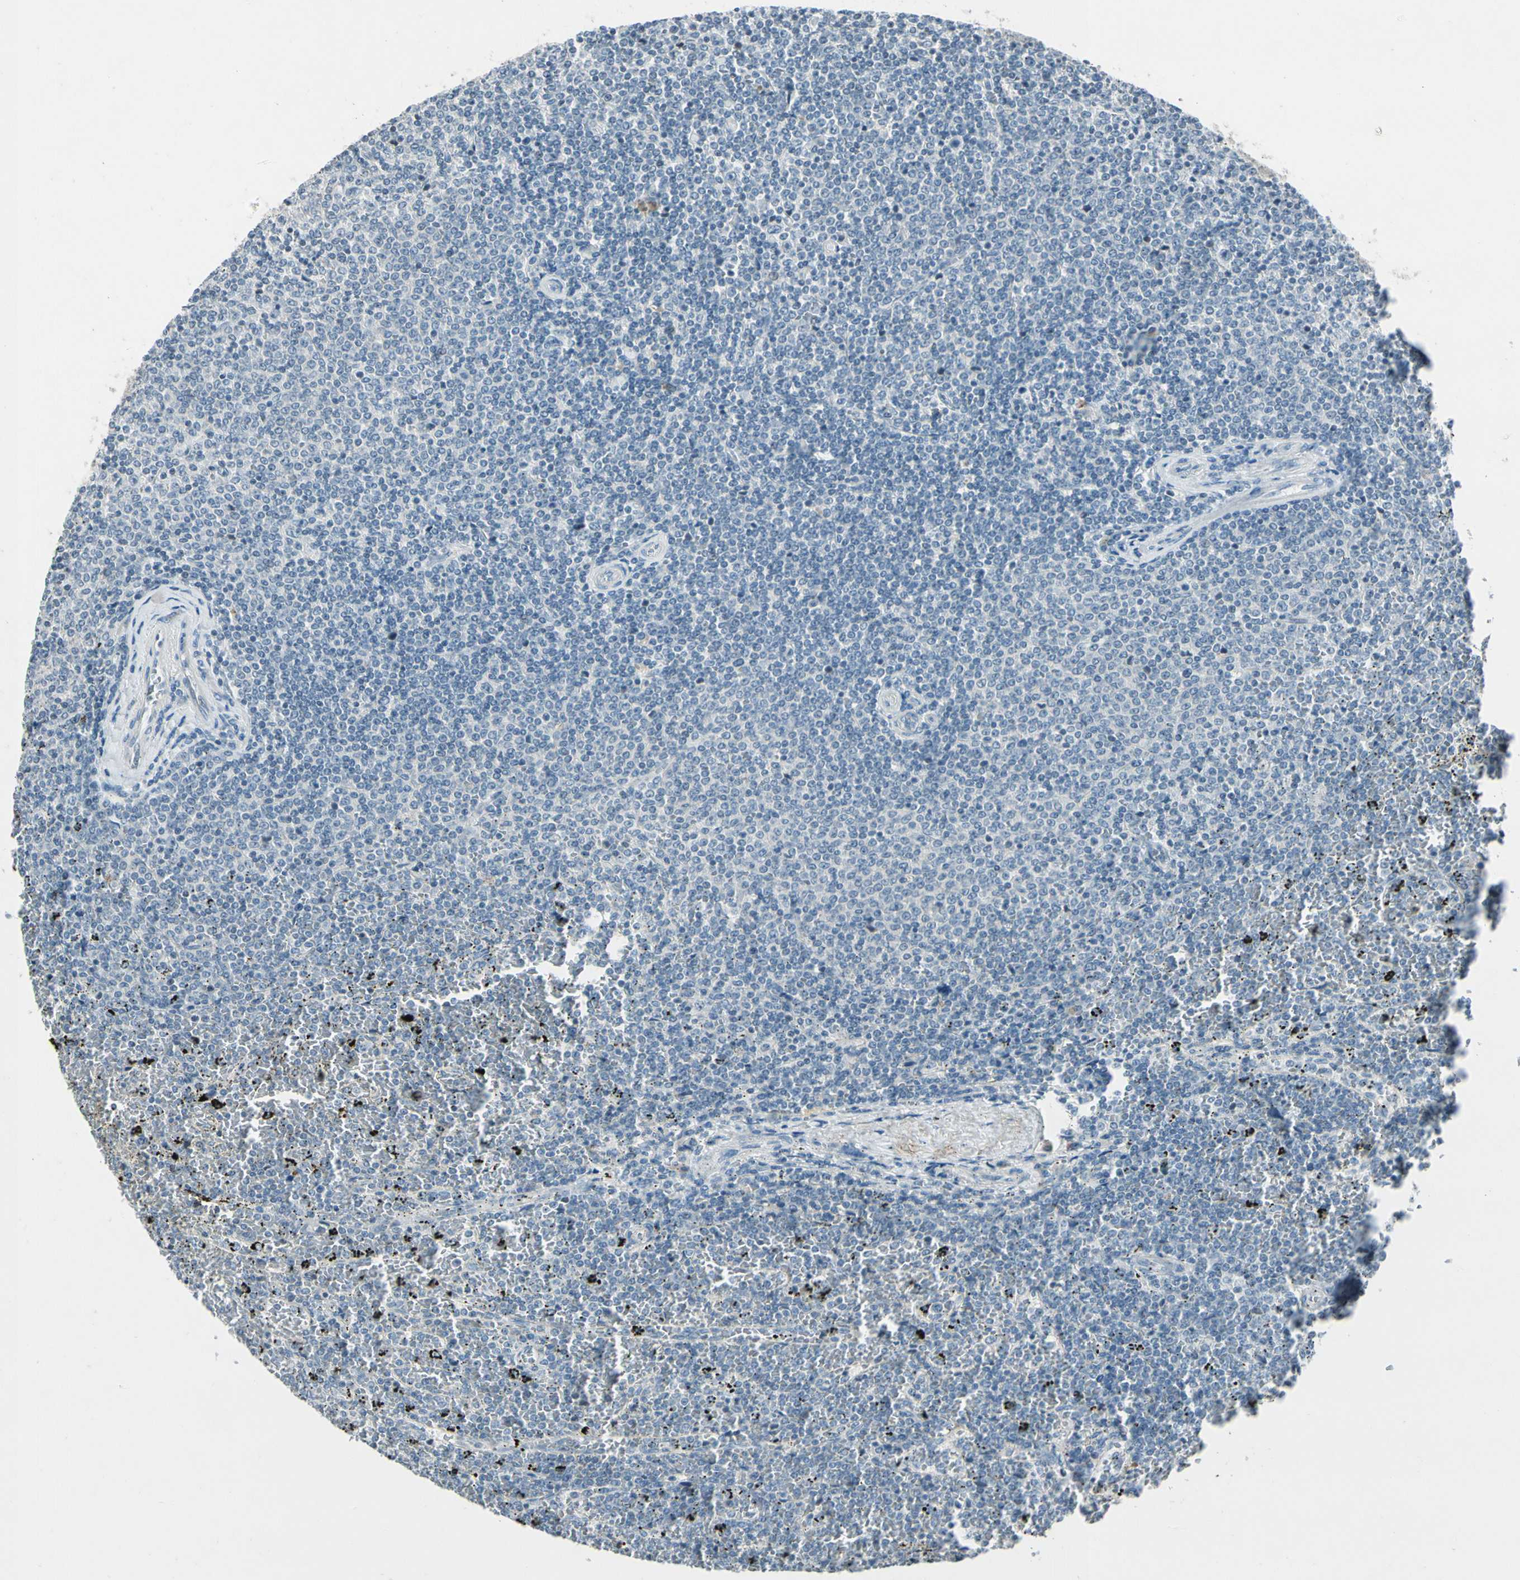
{"staining": {"intensity": "negative", "quantity": "none", "location": "none"}, "tissue": "lymphoma", "cell_type": "Tumor cells", "image_type": "cancer", "snomed": [{"axis": "morphology", "description": "Malignant lymphoma, non-Hodgkin's type, Low grade"}, {"axis": "topography", "description": "Spleen"}], "caption": "IHC of human low-grade malignant lymphoma, non-Hodgkin's type demonstrates no expression in tumor cells.", "gene": "PDPN", "patient": {"sex": "female", "age": 77}}